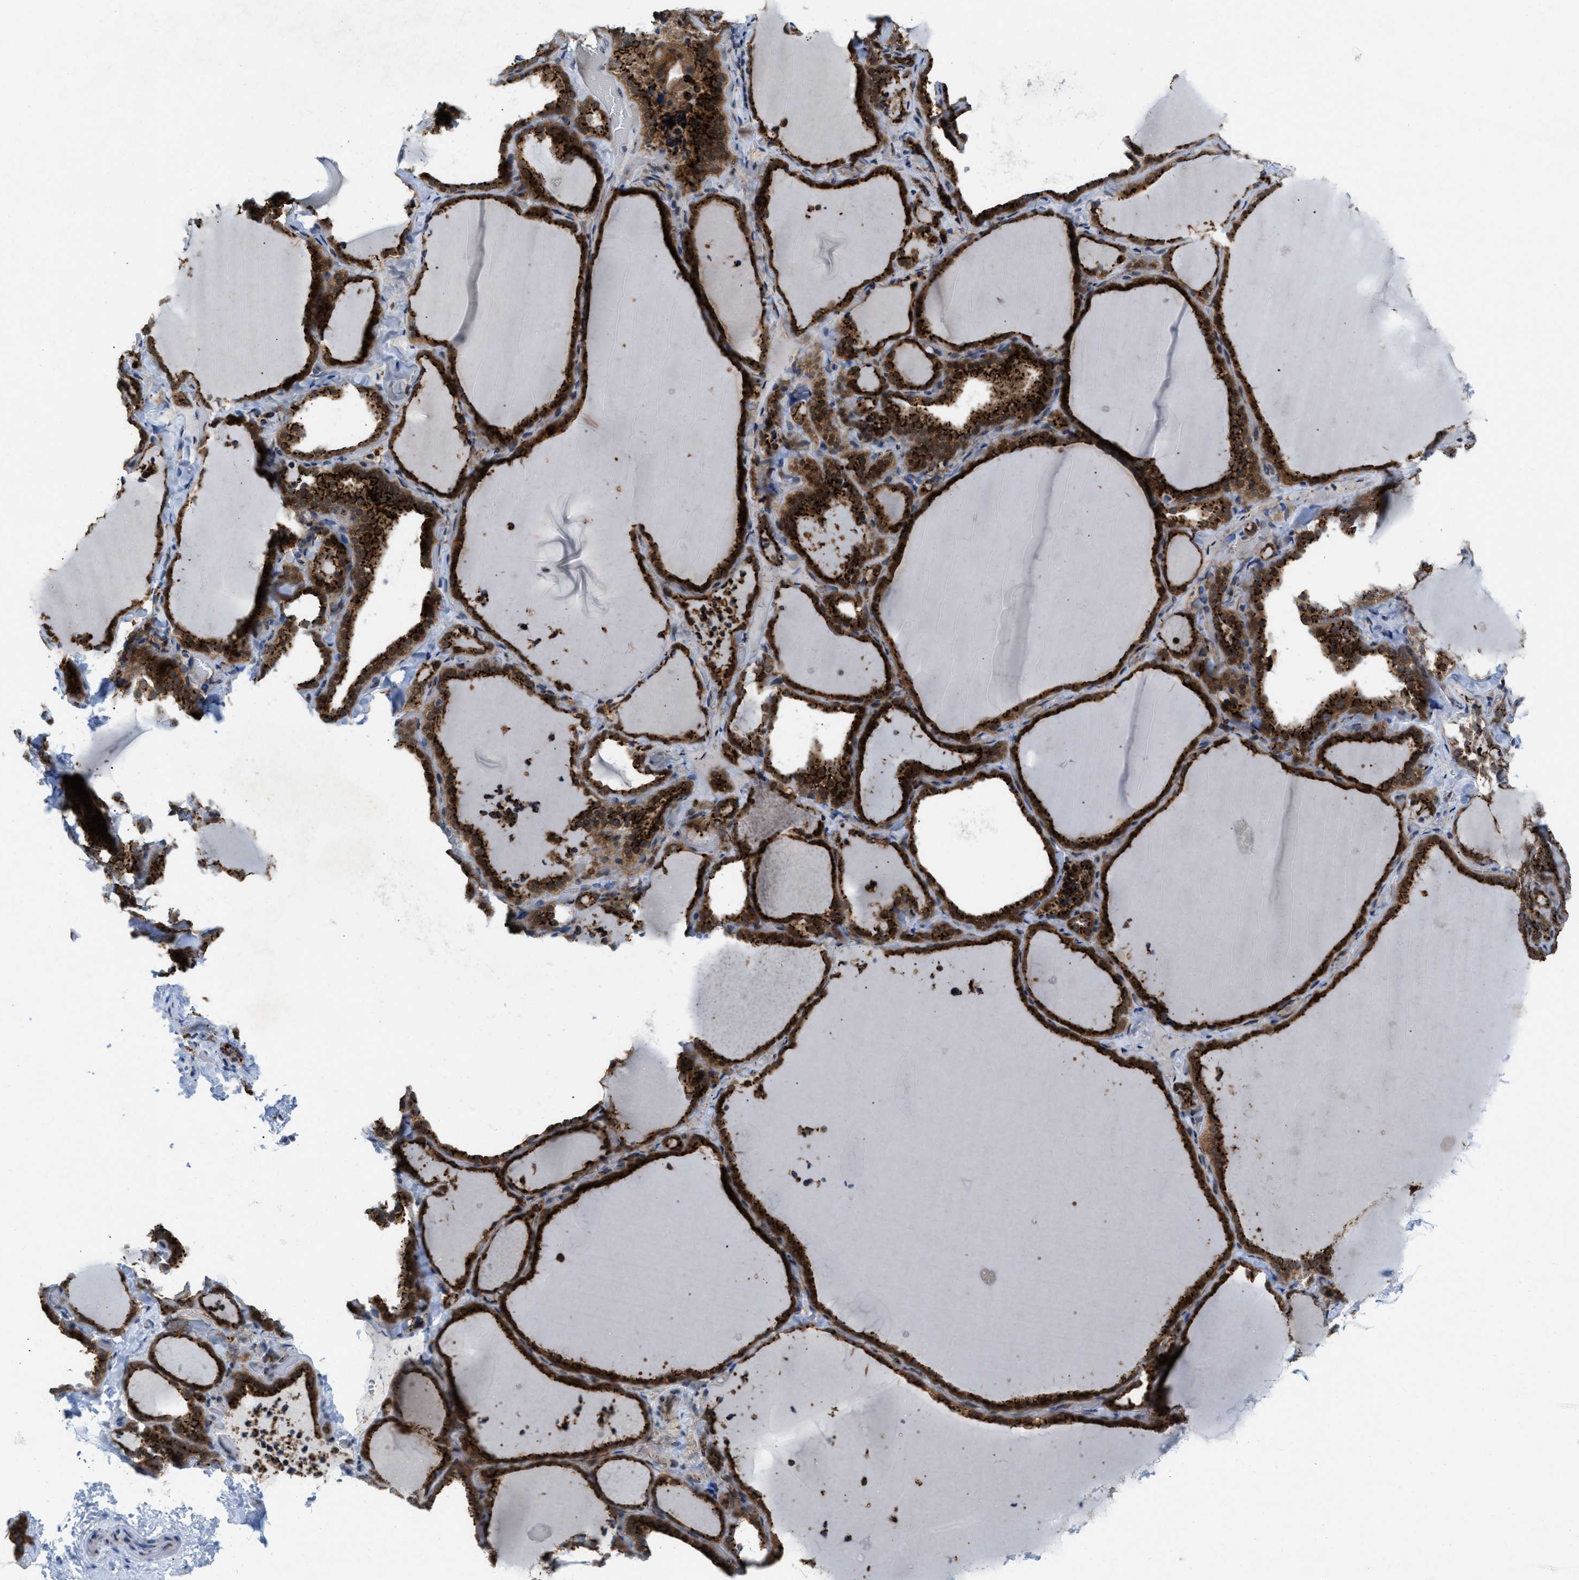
{"staining": {"intensity": "strong", "quantity": ">75%", "location": "cytoplasmic/membranous"}, "tissue": "thyroid gland", "cell_type": "Glandular cells", "image_type": "normal", "snomed": [{"axis": "morphology", "description": "Normal tissue, NOS"}, {"axis": "topography", "description": "Thyroid gland"}], "caption": "Glandular cells show high levels of strong cytoplasmic/membranous positivity in about >75% of cells in unremarkable human thyroid gland.", "gene": "SLC38A10", "patient": {"sex": "female", "age": 22}}